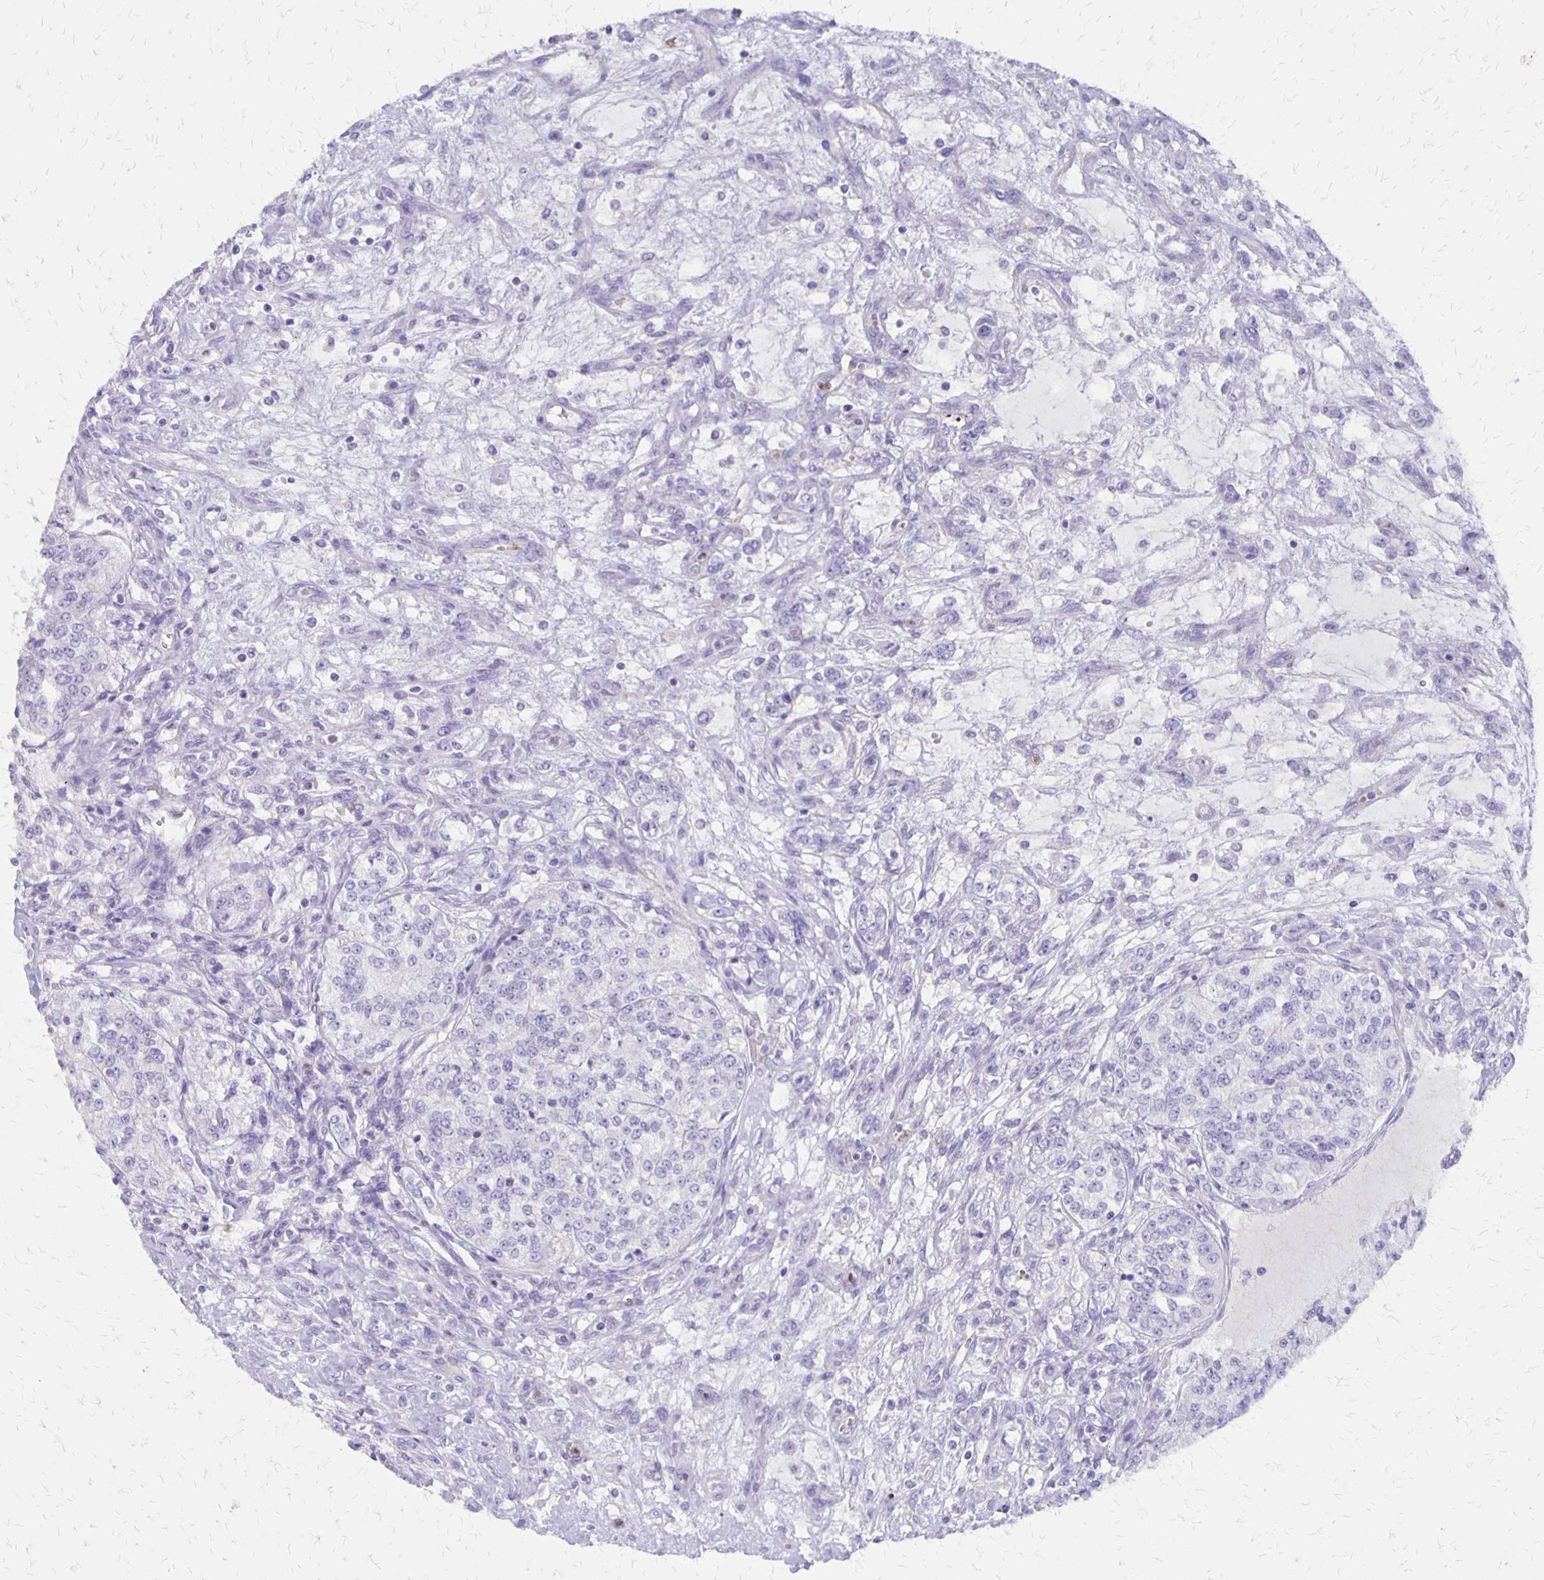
{"staining": {"intensity": "negative", "quantity": "none", "location": "none"}, "tissue": "renal cancer", "cell_type": "Tumor cells", "image_type": "cancer", "snomed": [{"axis": "morphology", "description": "Adenocarcinoma, NOS"}, {"axis": "topography", "description": "Kidney"}], "caption": "The image exhibits no staining of tumor cells in adenocarcinoma (renal).", "gene": "SEPTIN5", "patient": {"sex": "female", "age": 63}}